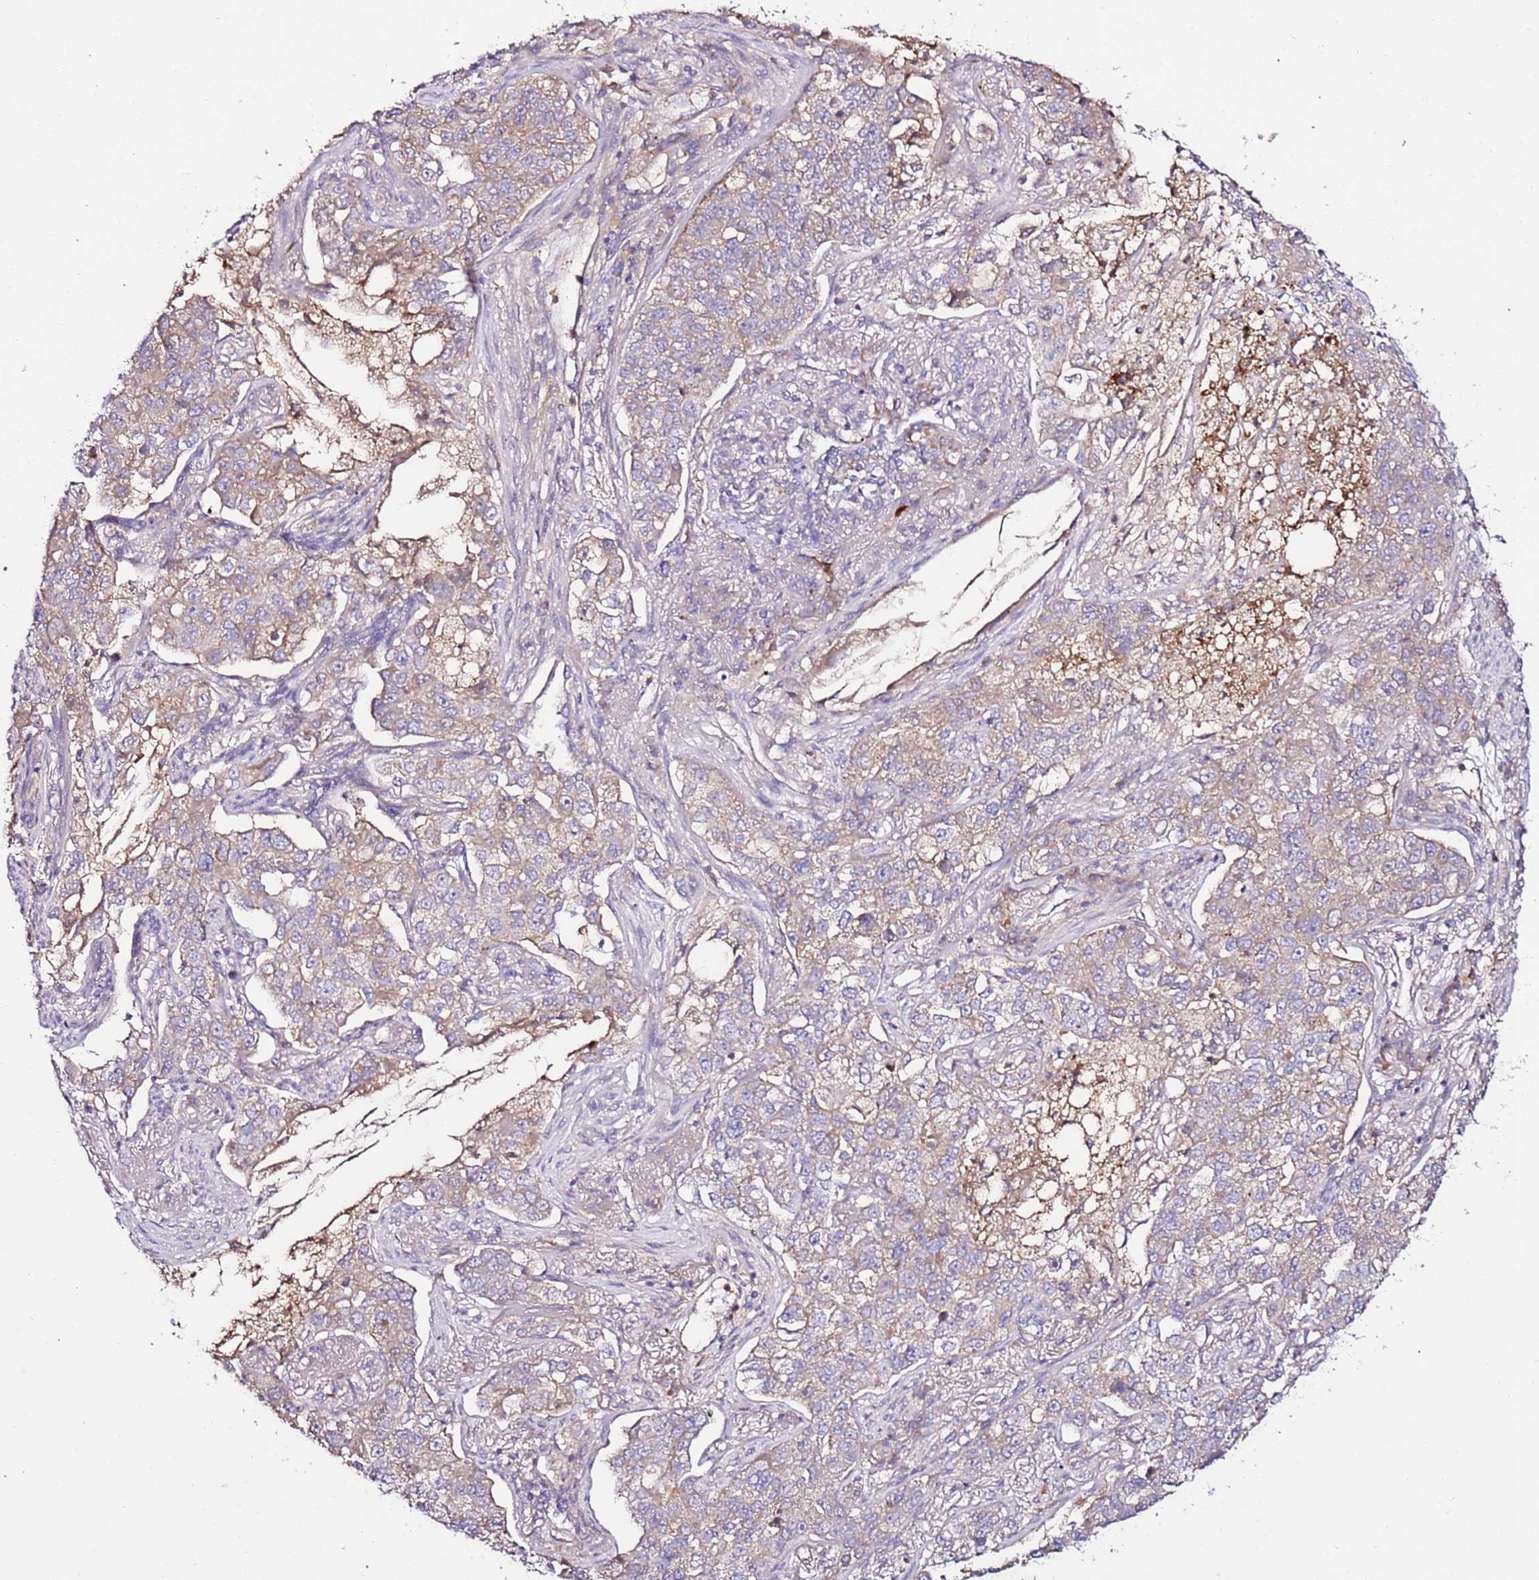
{"staining": {"intensity": "weak", "quantity": "<25%", "location": "cytoplasmic/membranous"}, "tissue": "lung cancer", "cell_type": "Tumor cells", "image_type": "cancer", "snomed": [{"axis": "morphology", "description": "Adenocarcinoma, NOS"}, {"axis": "topography", "description": "Lung"}], "caption": "Tumor cells show no significant protein expression in adenocarcinoma (lung).", "gene": "FLVCR1", "patient": {"sex": "male", "age": 49}}